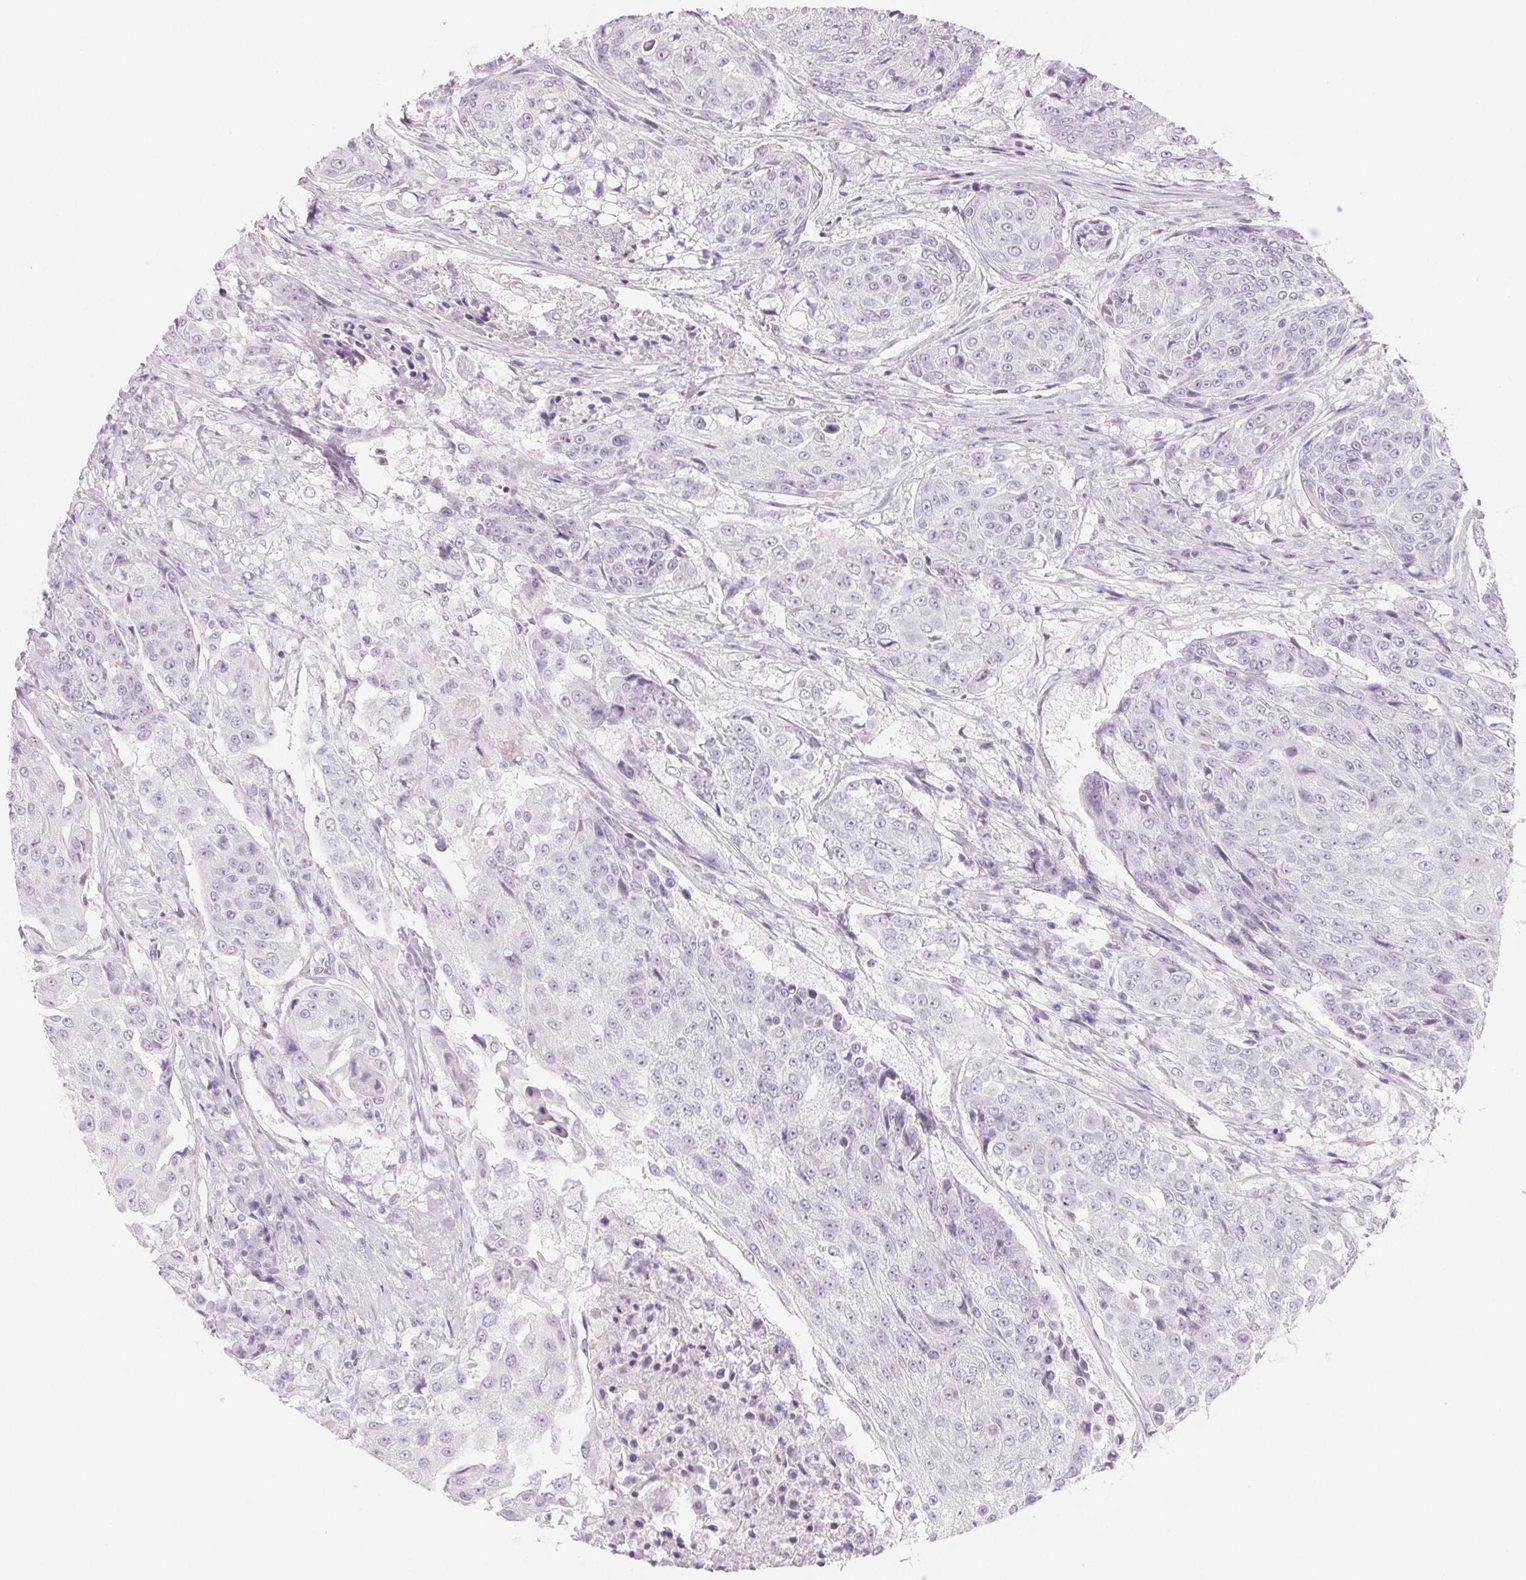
{"staining": {"intensity": "negative", "quantity": "none", "location": "none"}, "tissue": "urothelial cancer", "cell_type": "Tumor cells", "image_type": "cancer", "snomed": [{"axis": "morphology", "description": "Urothelial carcinoma, High grade"}, {"axis": "topography", "description": "Urinary bladder"}], "caption": "Tumor cells are negative for brown protein staining in urothelial cancer.", "gene": "SH3GL2", "patient": {"sex": "female", "age": 63}}